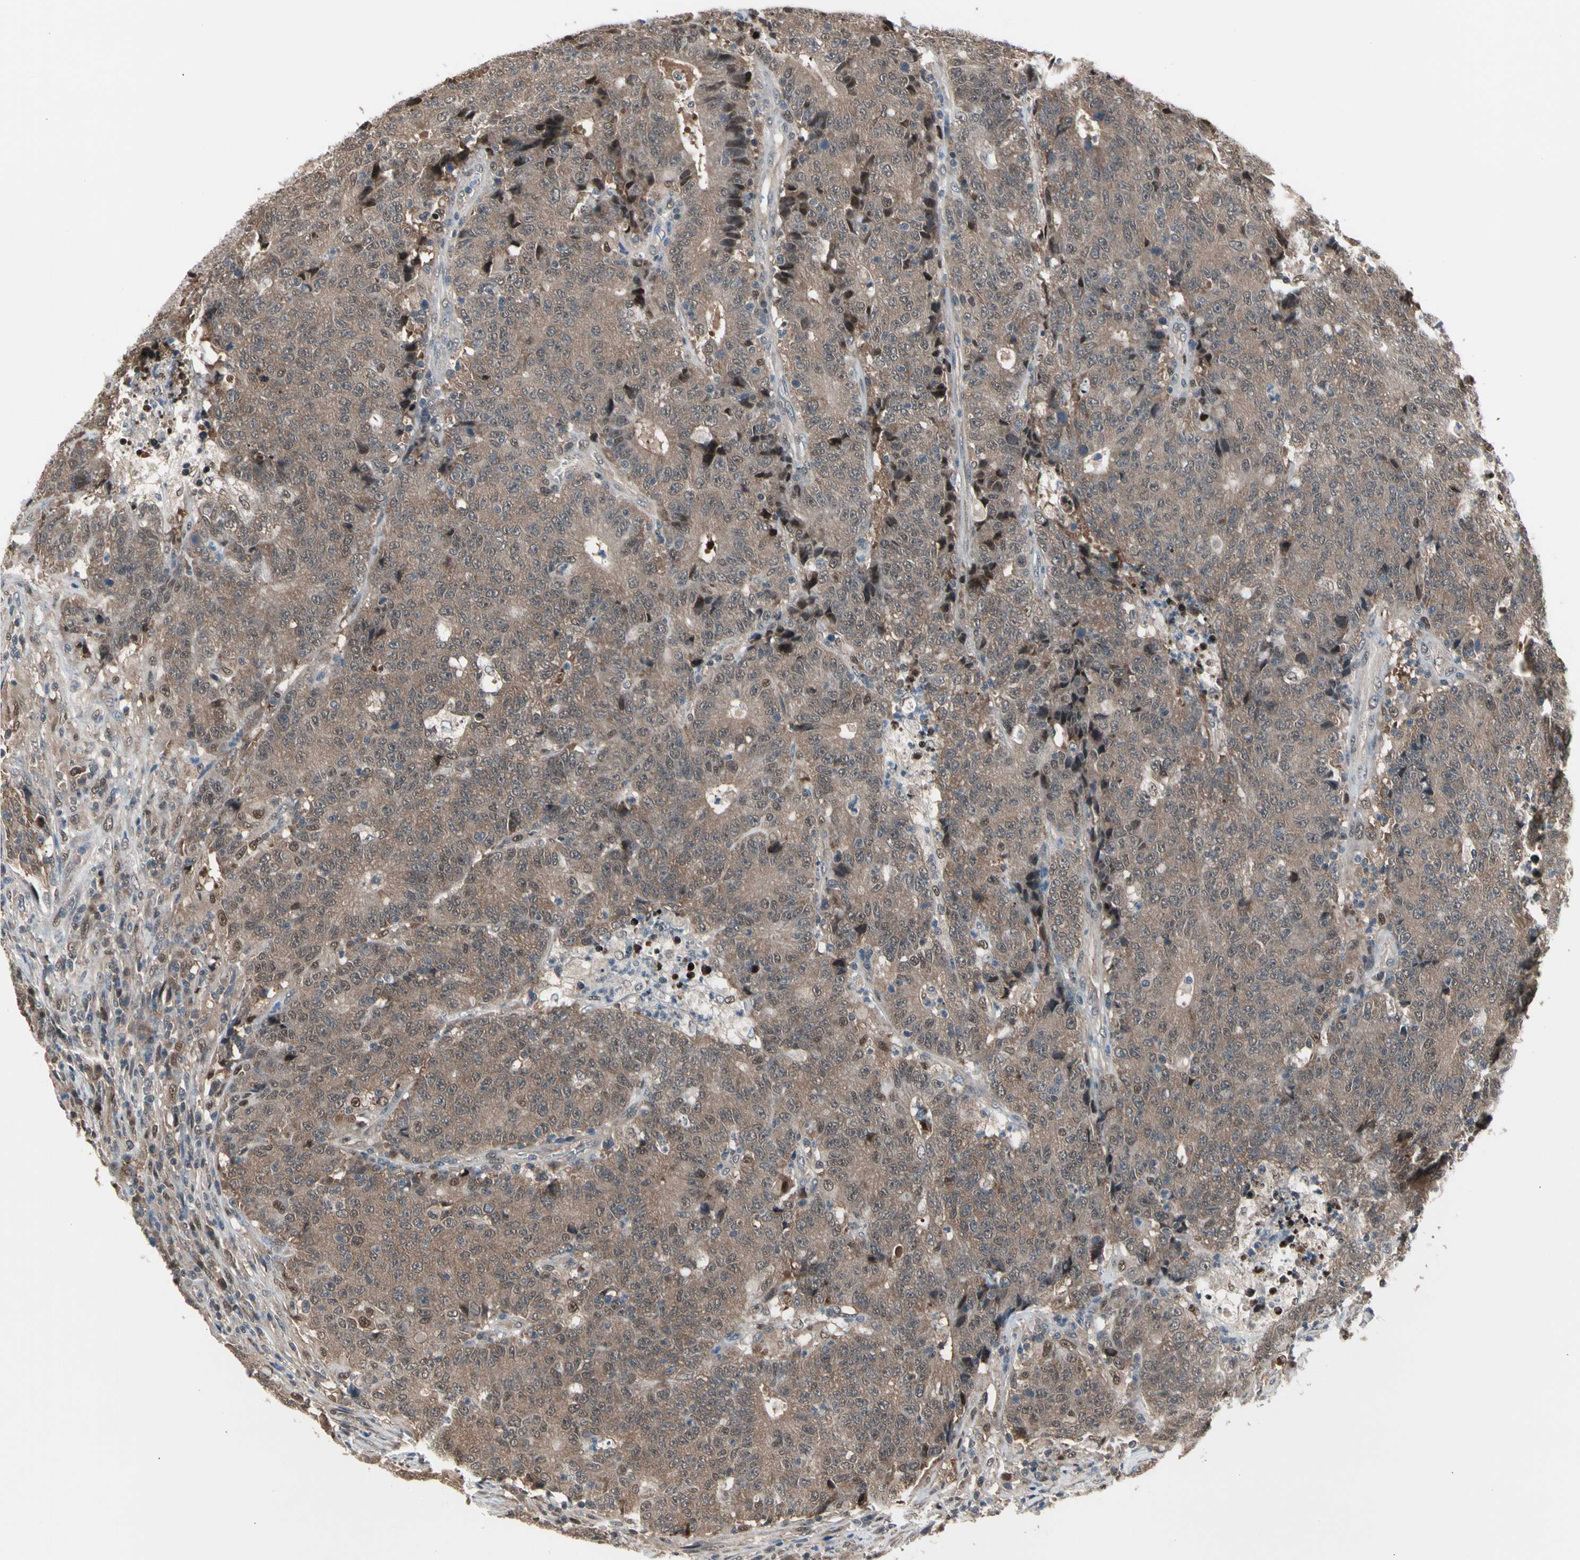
{"staining": {"intensity": "moderate", "quantity": ">75%", "location": "cytoplasmic/membranous,nuclear"}, "tissue": "colorectal cancer", "cell_type": "Tumor cells", "image_type": "cancer", "snomed": [{"axis": "morphology", "description": "Normal tissue, NOS"}, {"axis": "morphology", "description": "Adenocarcinoma, NOS"}, {"axis": "topography", "description": "Colon"}], "caption": "The image shows a brown stain indicating the presence of a protein in the cytoplasmic/membranous and nuclear of tumor cells in colorectal cancer.", "gene": "PSMA2", "patient": {"sex": "female", "age": 75}}